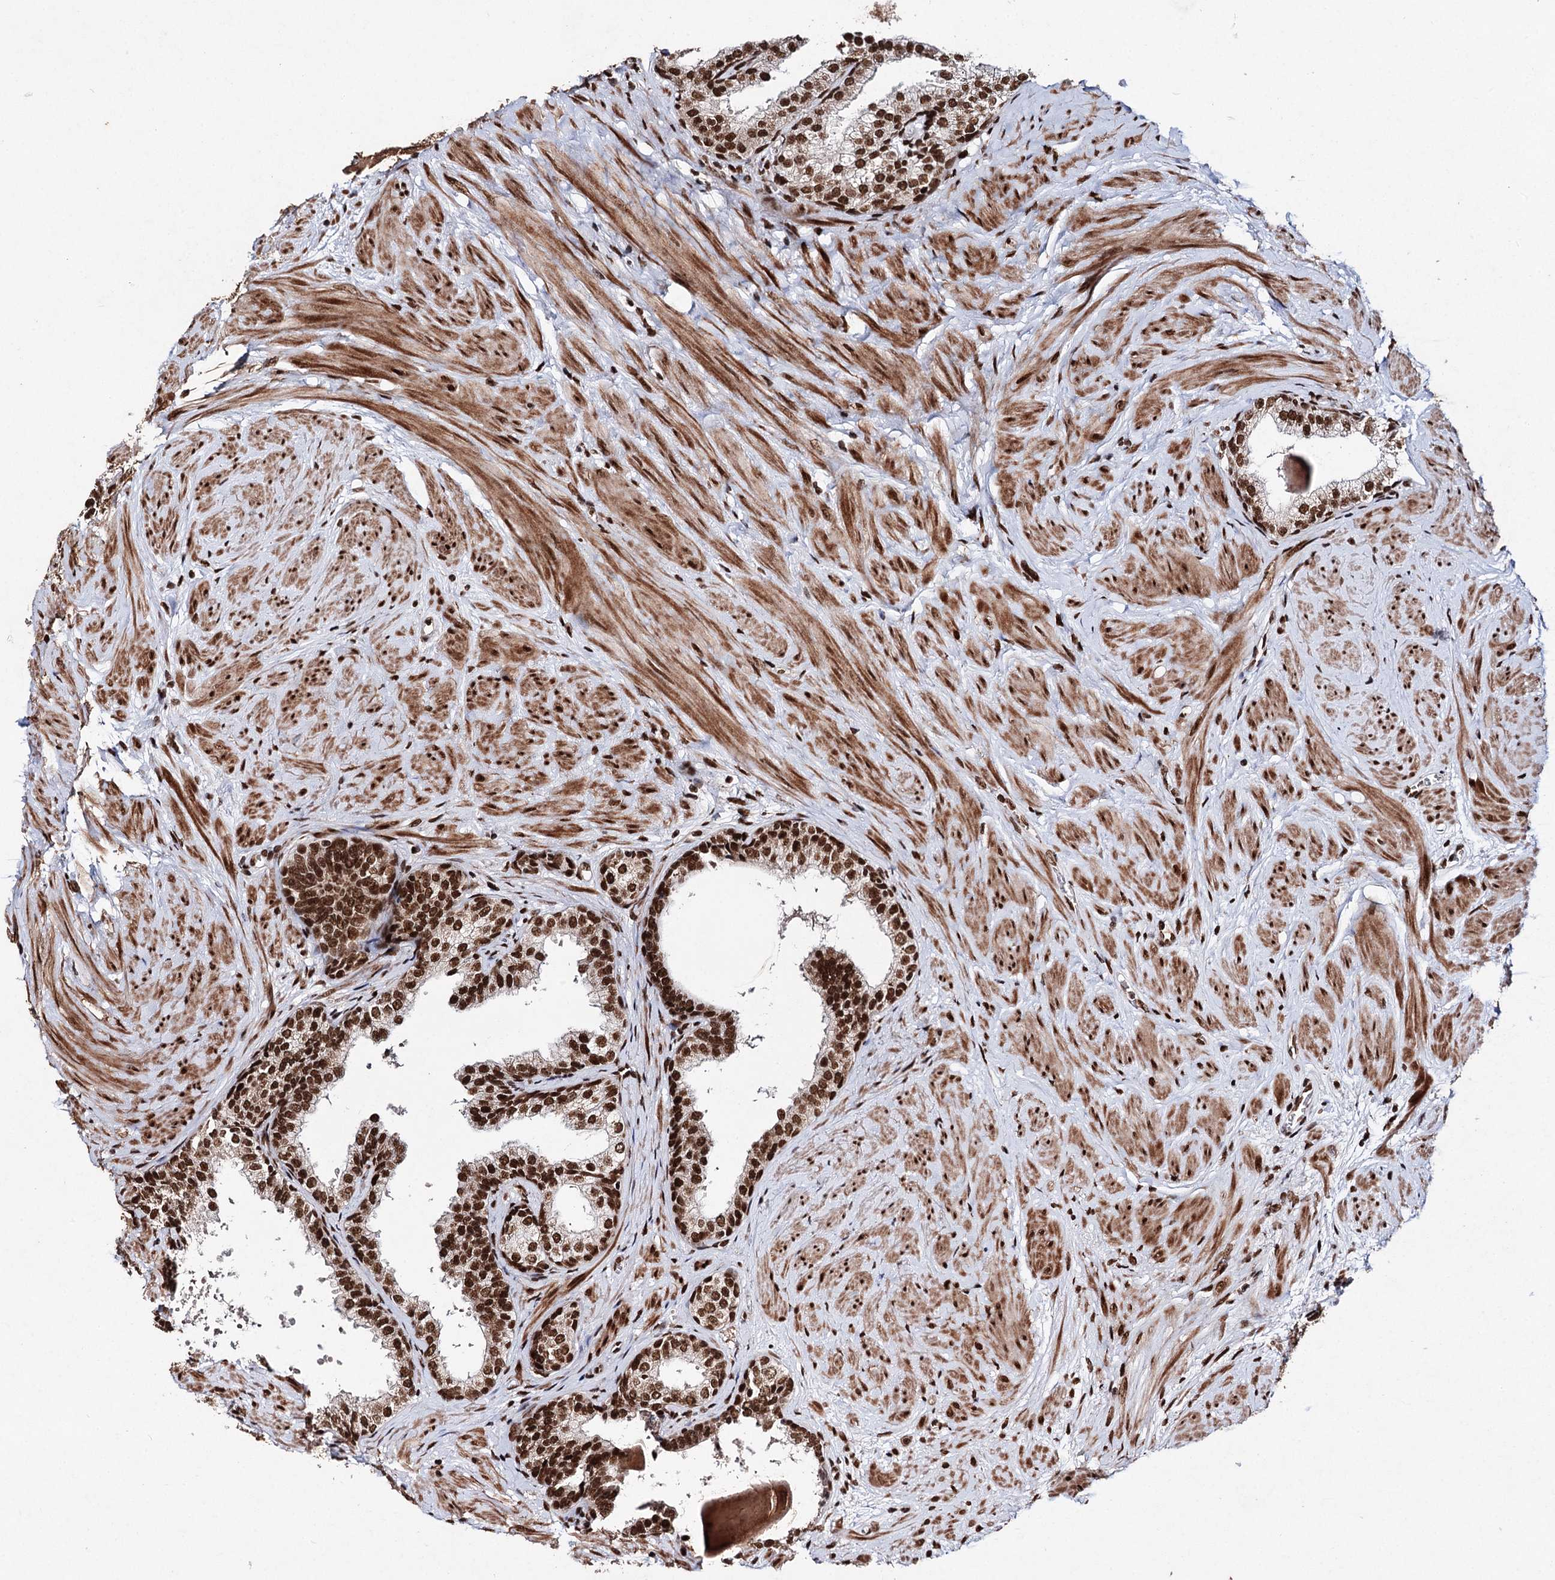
{"staining": {"intensity": "strong", "quantity": ">75%", "location": "nuclear"}, "tissue": "prostate", "cell_type": "Glandular cells", "image_type": "normal", "snomed": [{"axis": "morphology", "description": "Normal tissue, NOS"}, {"axis": "topography", "description": "Prostate"}], "caption": "Immunohistochemical staining of normal human prostate shows >75% levels of strong nuclear protein positivity in approximately >75% of glandular cells.", "gene": "MATR3", "patient": {"sex": "male", "age": 48}}